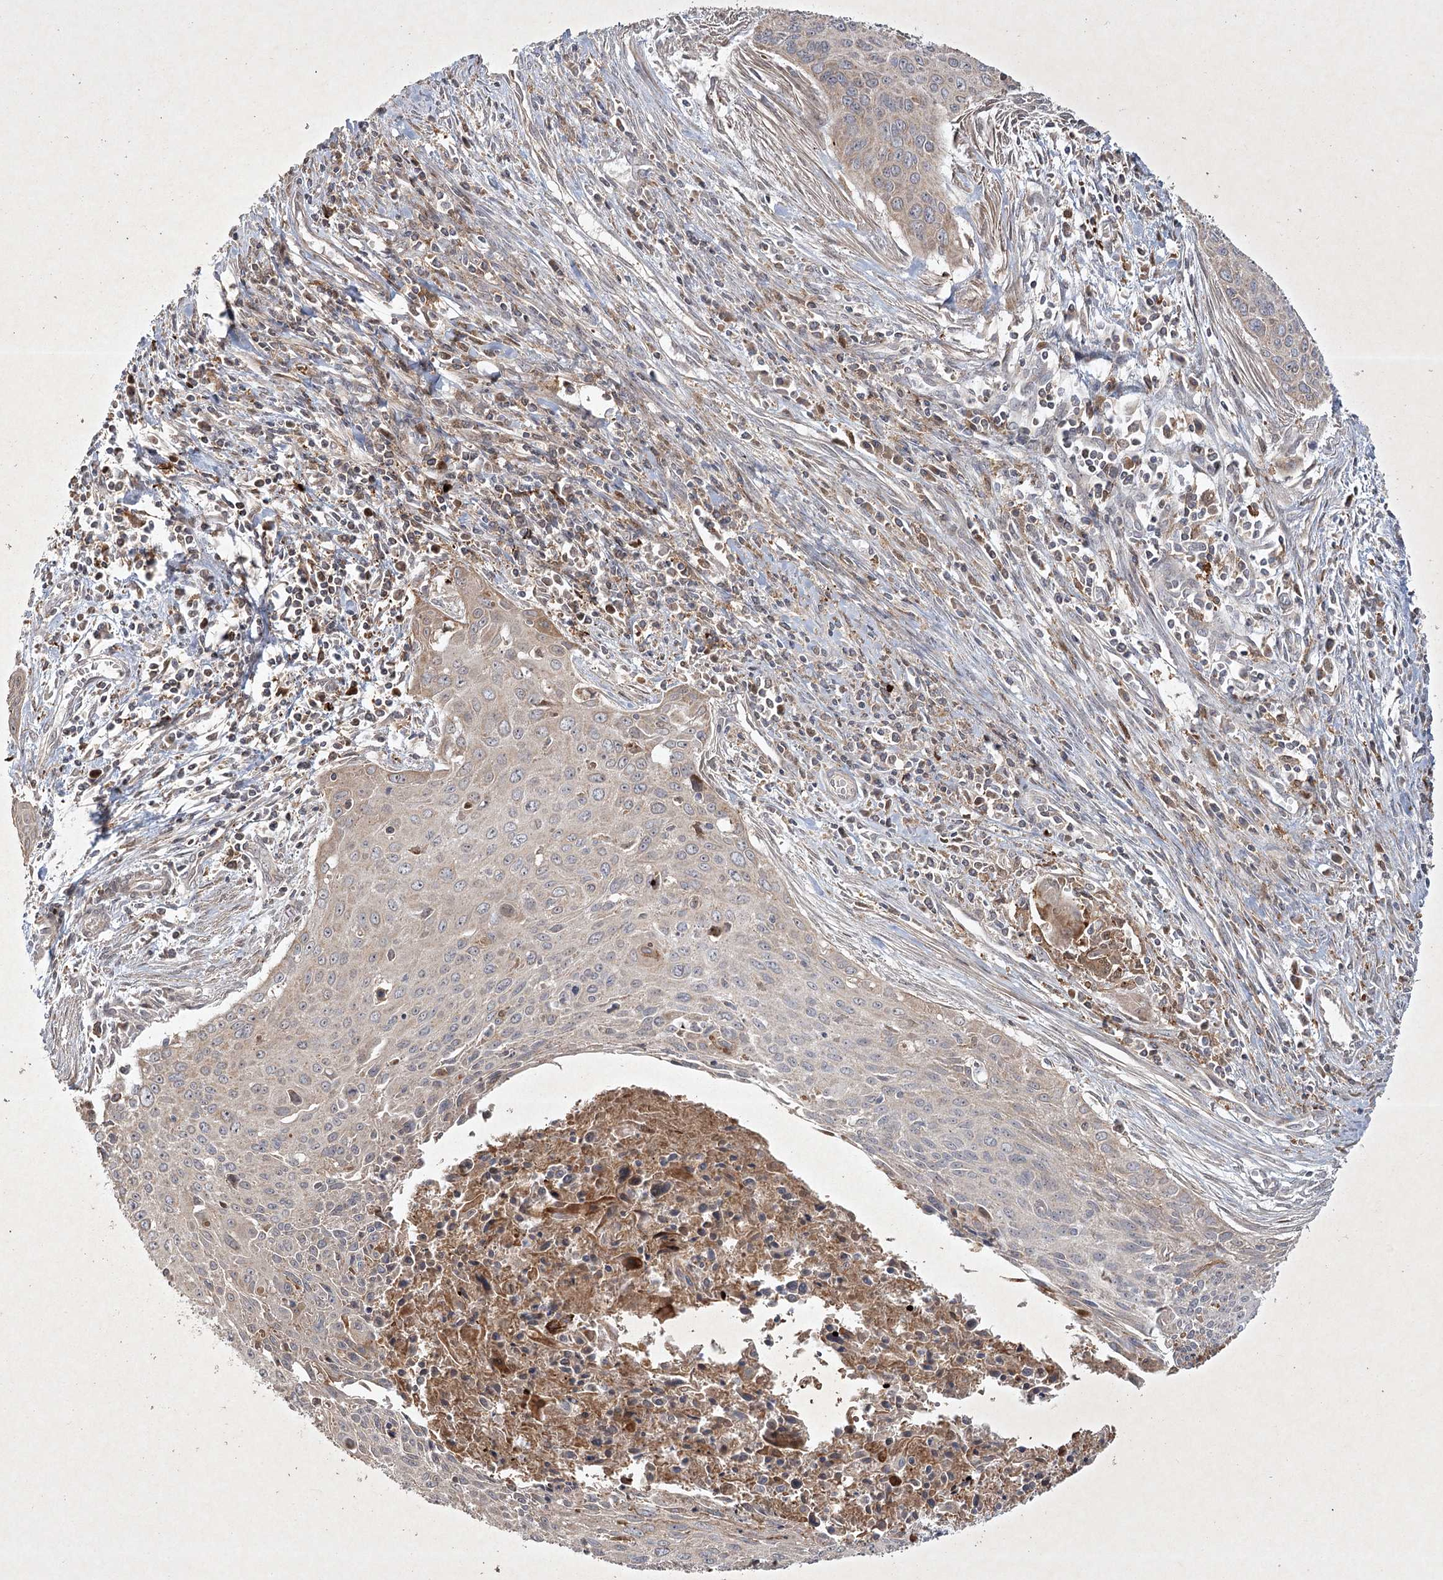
{"staining": {"intensity": "weak", "quantity": "<25%", "location": "cytoplasmic/membranous"}, "tissue": "cervical cancer", "cell_type": "Tumor cells", "image_type": "cancer", "snomed": [{"axis": "morphology", "description": "Squamous cell carcinoma, NOS"}, {"axis": "topography", "description": "Cervix"}], "caption": "Micrograph shows no protein expression in tumor cells of cervical squamous cell carcinoma tissue. (DAB immunohistochemistry, high magnification).", "gene": "KBTBD4", "patient": {"sex": "female", "age": 55}}